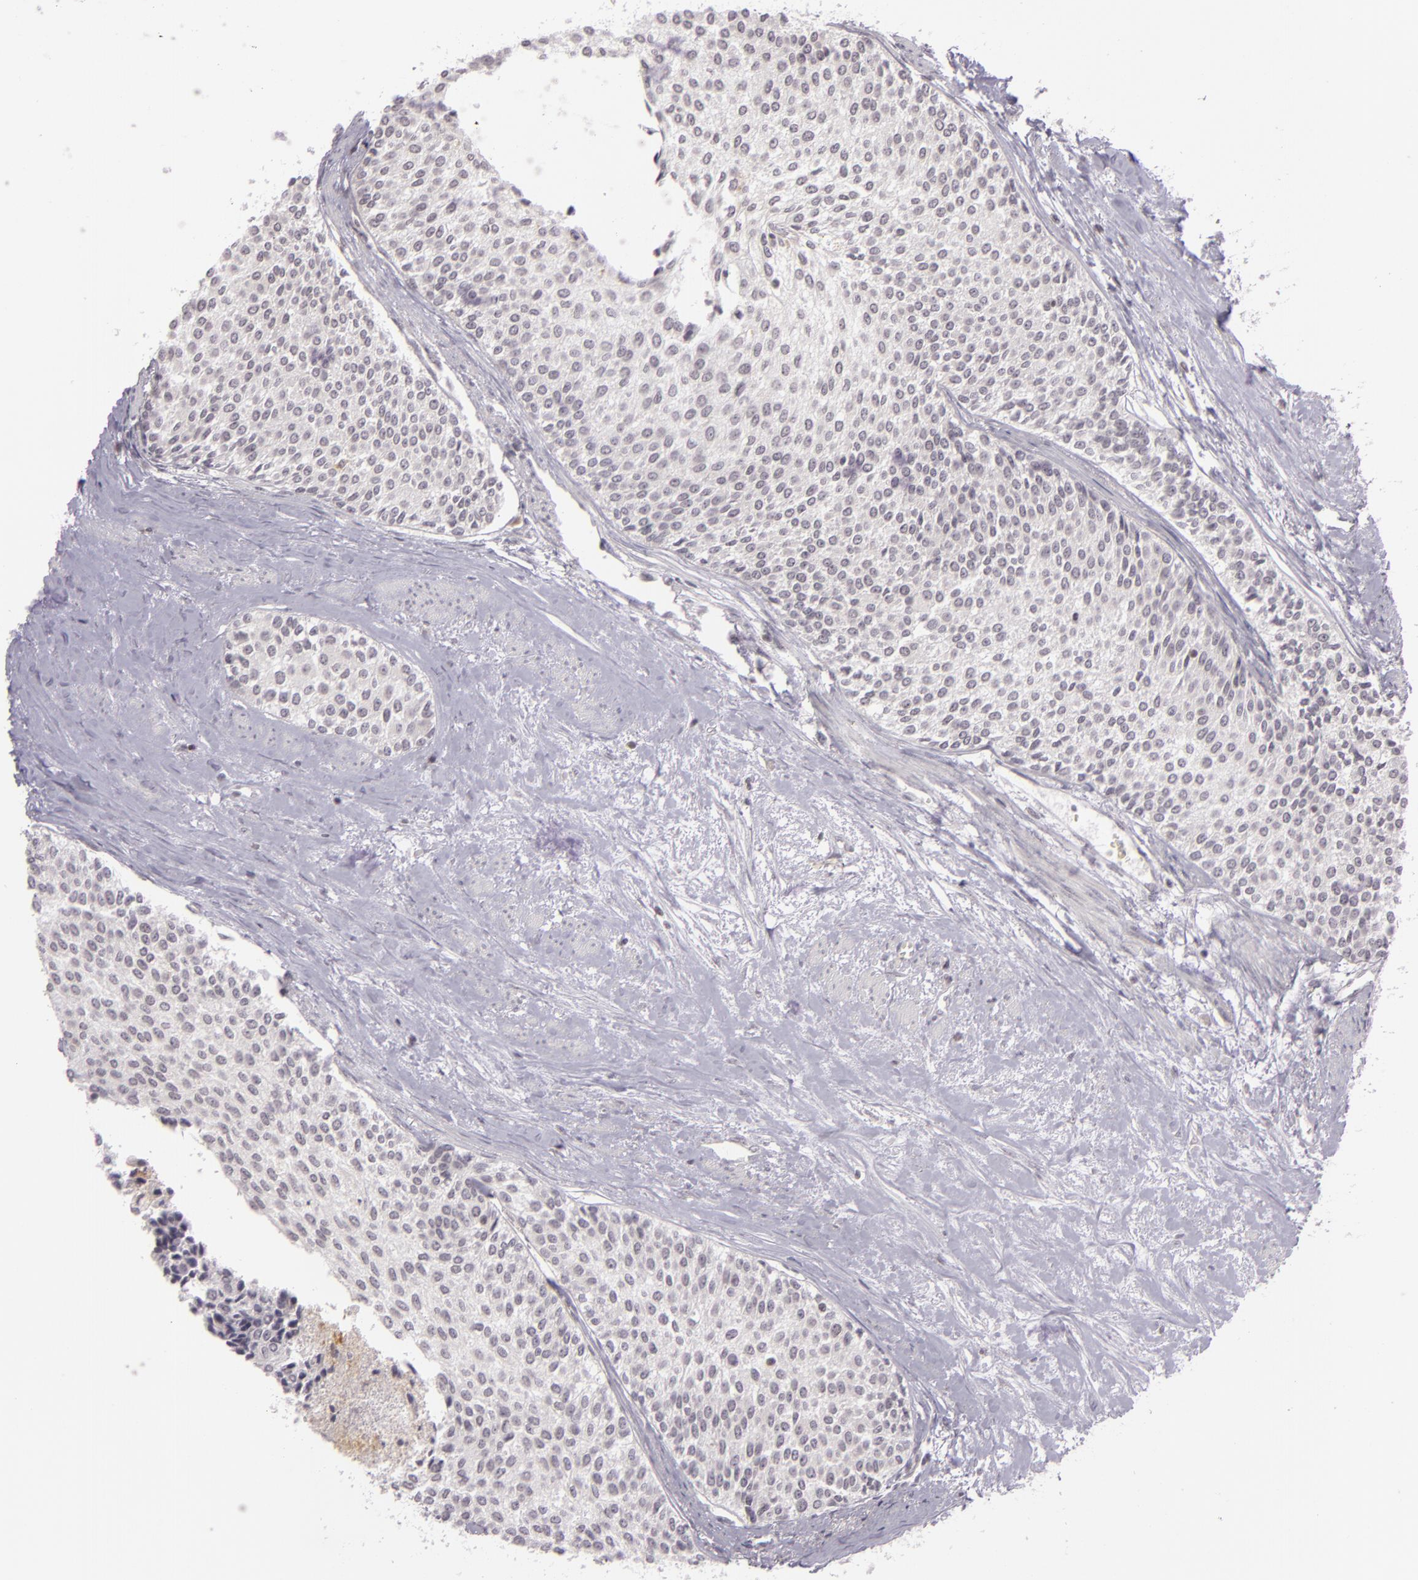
{"staining": {"intensity": "weak", "quantity": "<25%", "location": "nuclear"}, "tissue": "urothelial cancer", "cell_type": "Tumor cells", "image_type": "cancer", "snomed": [{"axis": "morphology", "description": "Urothelial carcinoma, Low grade"}, {"axis": "topography", "description": "Urinary bladder"}], "caption": "Immunohistochemical staining of urothelial cancer exhibits no significant positivity in tumor cells. Nuclei are stained in blue.", "gene": "ZFX", "patient": {"sex": "female", "age": 73}}